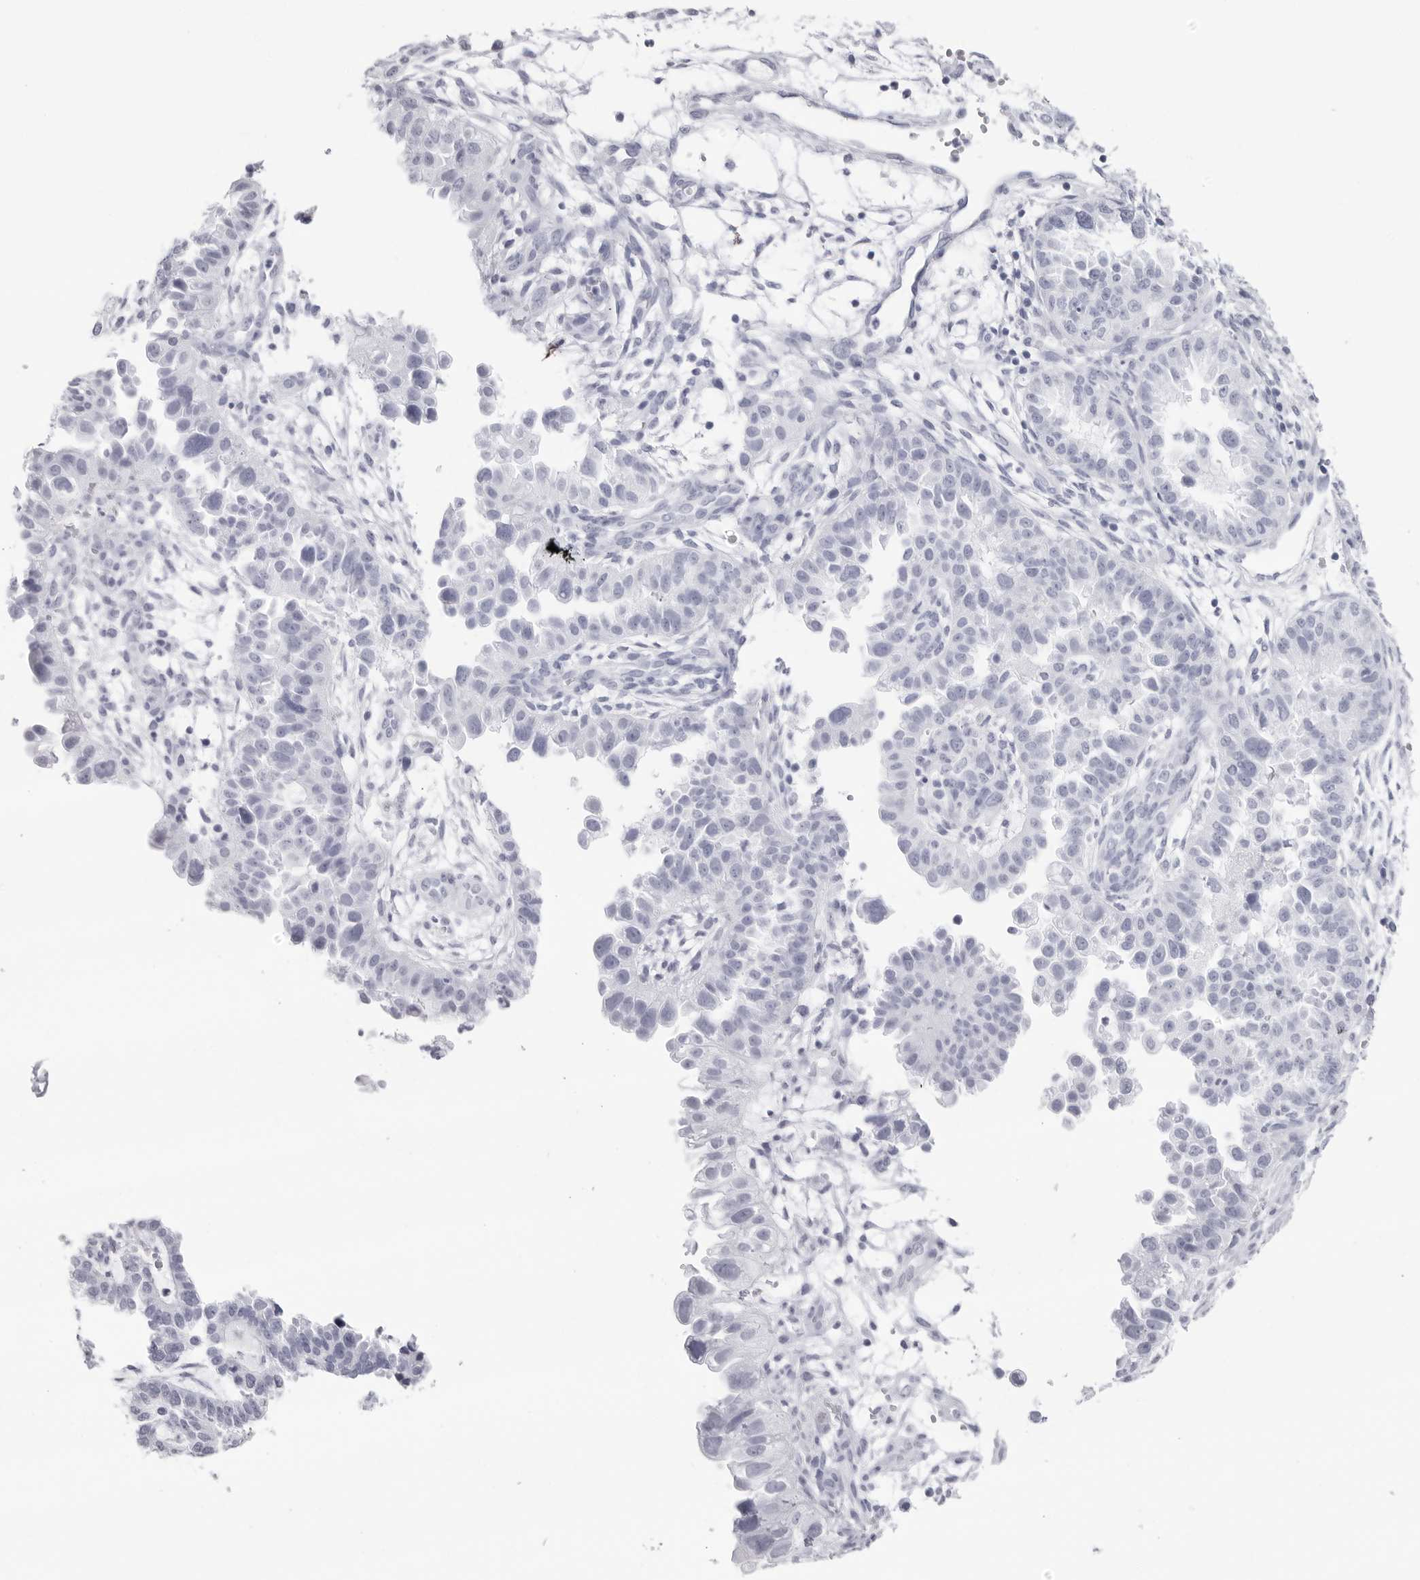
{"staining": {"intensity": "negative", "quantity": "none", "location": "none"}, "tissue": "endometrial cancer", "cell_type": "Tumor cells", "image_type": "cancer", "snomed": [{"axis": "morphology", "description": "Adenocarcinoma, NOS"}, {"axis": "topography", "description": "Endometrium"}], "caption": "A photomicrograph of human endometrial cancer is negative for staining in tumor cells.", "gene": "CST2", "patient": {"sex": "female", "age": 85}}